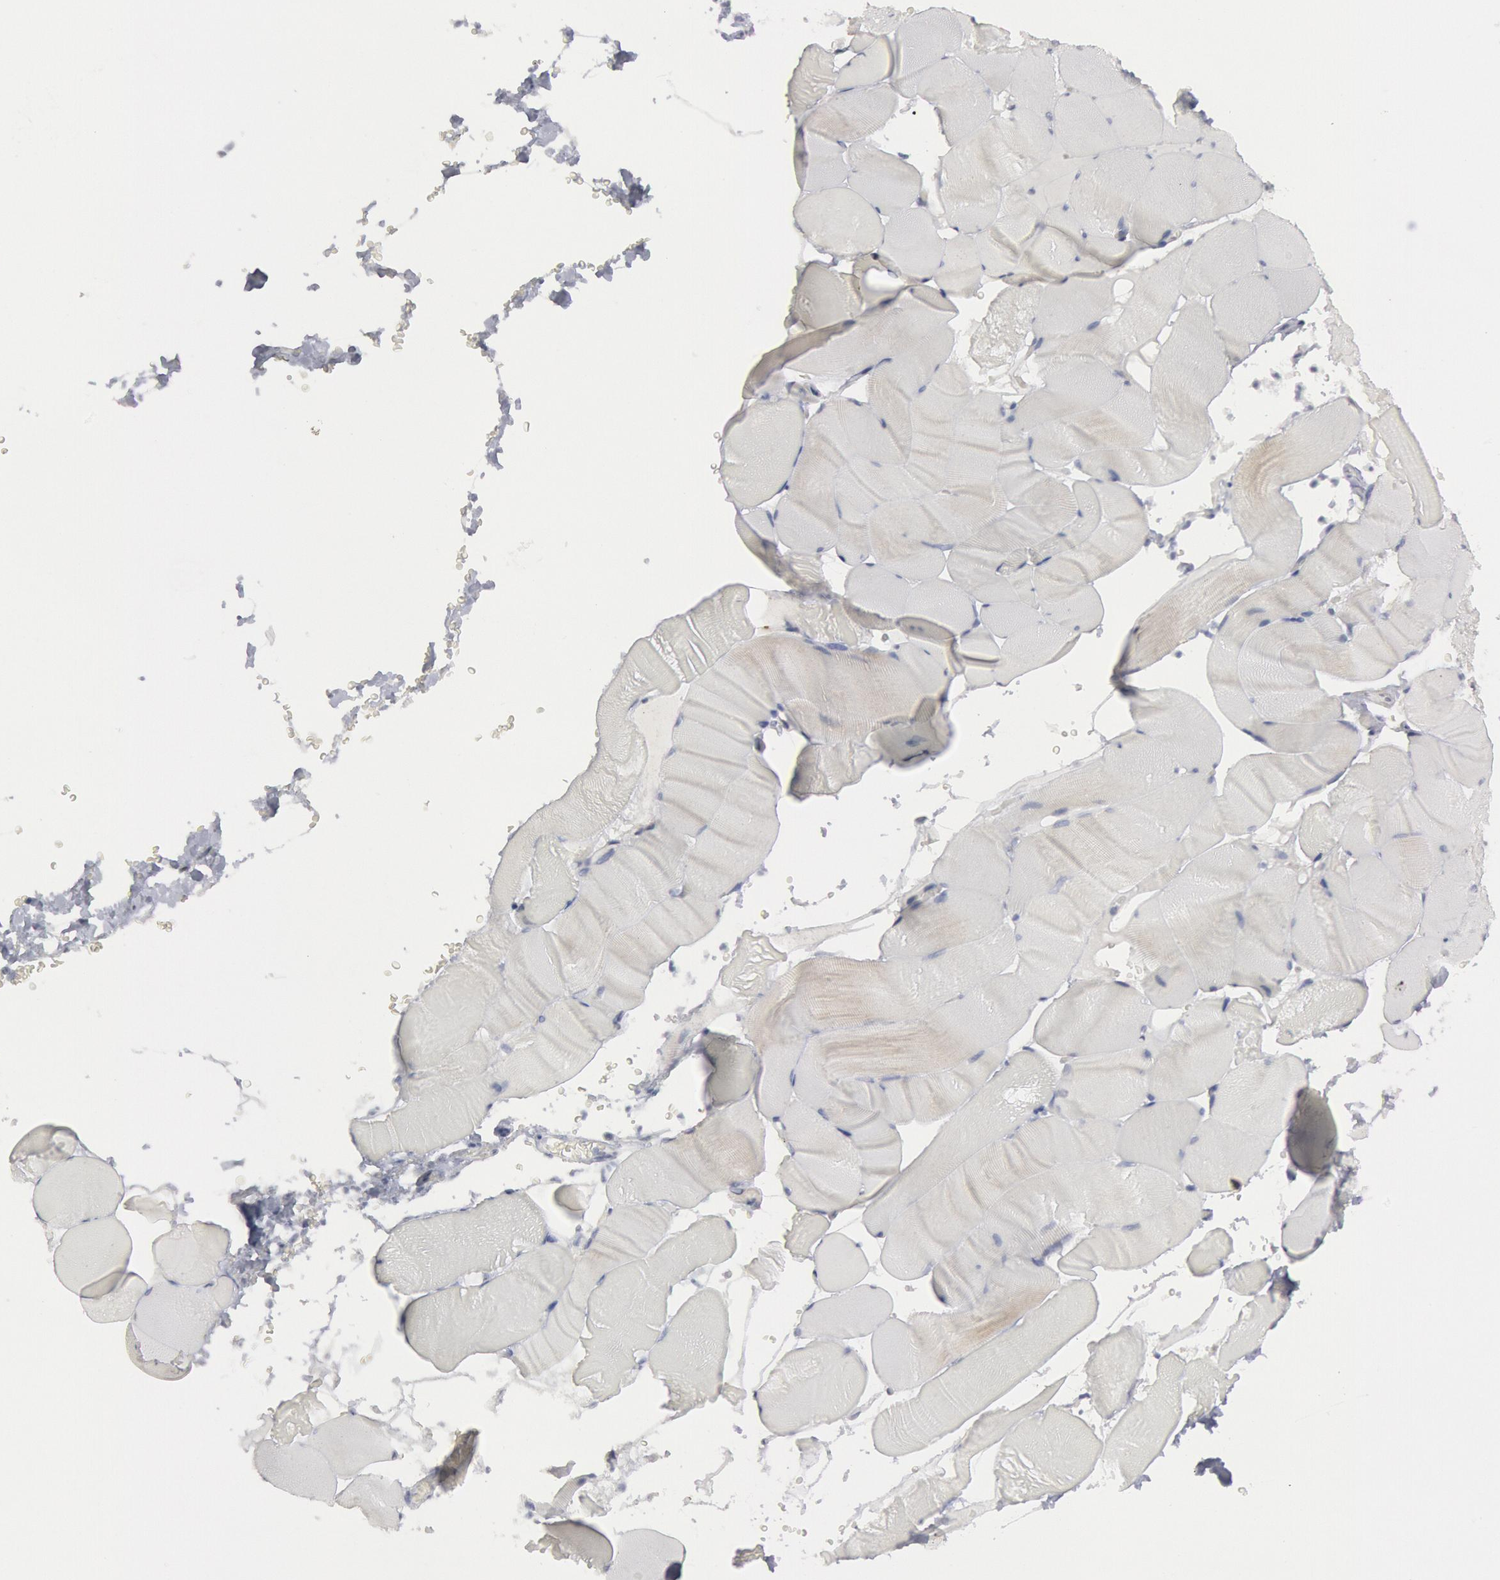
{"staining": {"intensity": "negative", "quantity": "none", "location": "none"}, "tissue": "skeletal muscle", "cell_type": "Myocytes", "image_type": "normal", "snomed": [{"axis": "morphology", "description": "Normal tissue, NOS"}, {"axis": "topography", "description": "Skeletal muscle"}], "caption": "The histopathology image displays no significant staining in myocytes of skeletal muscle.", "gene": "DMC1", "patient": {"sex": "male", "age": 62}}